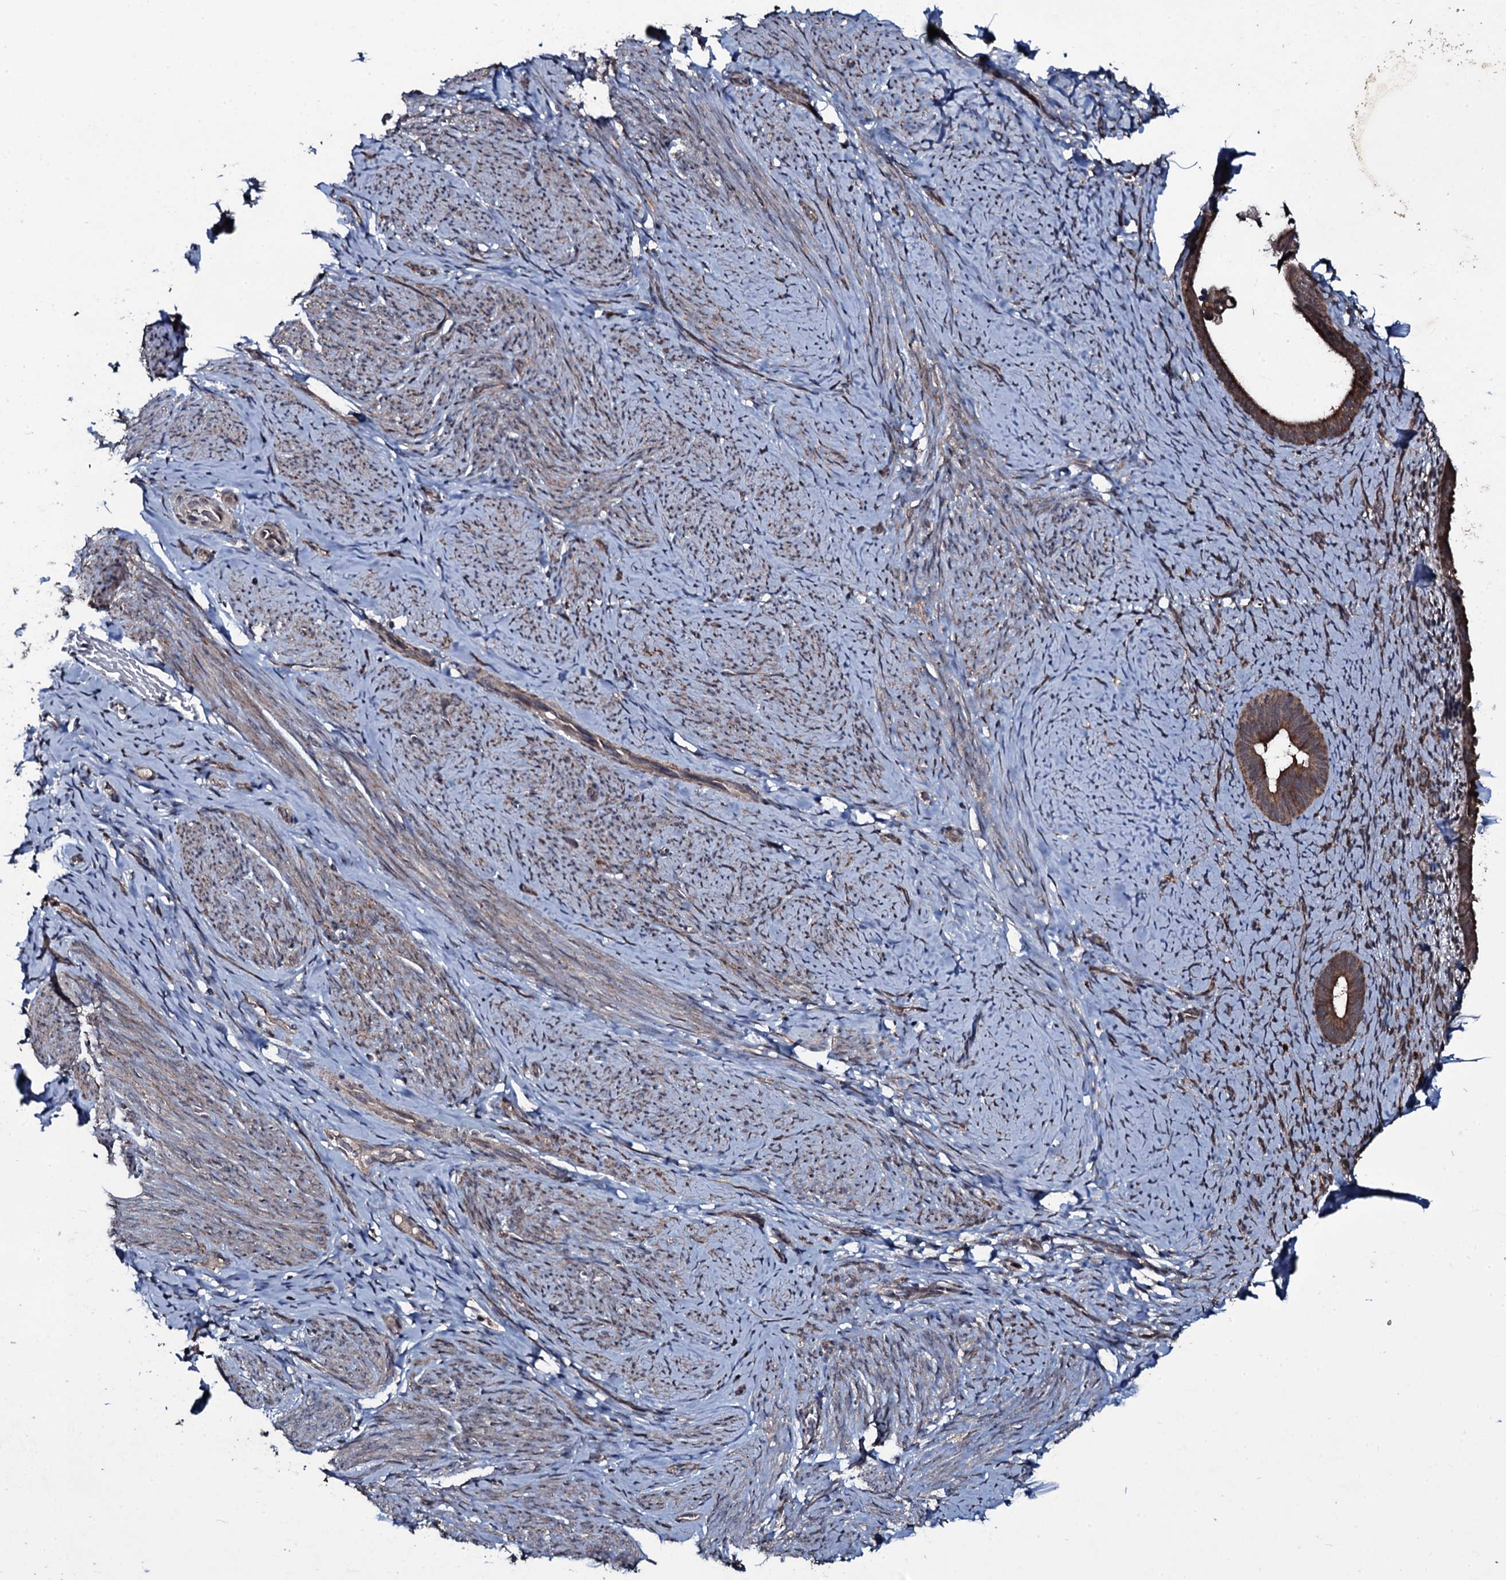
{"staining": {"intensity": "negative", "quantity": "none", "location": "none"}, "tissue": "endometrium", "cell_type": "Cells in endometrial stroma", "image_type": "normal", "snomed": [{"axis": "morphology", "description": "Normal tissue, NOS"}, {"axis": "topography", "description": "Endometrium"}], "caption": "The photomicrograph exhibits no significant positivity in cells in endometrial stroma of endometrium.", "gene": "MRPS31", "patient": {"sex": "female", "age": 65}}